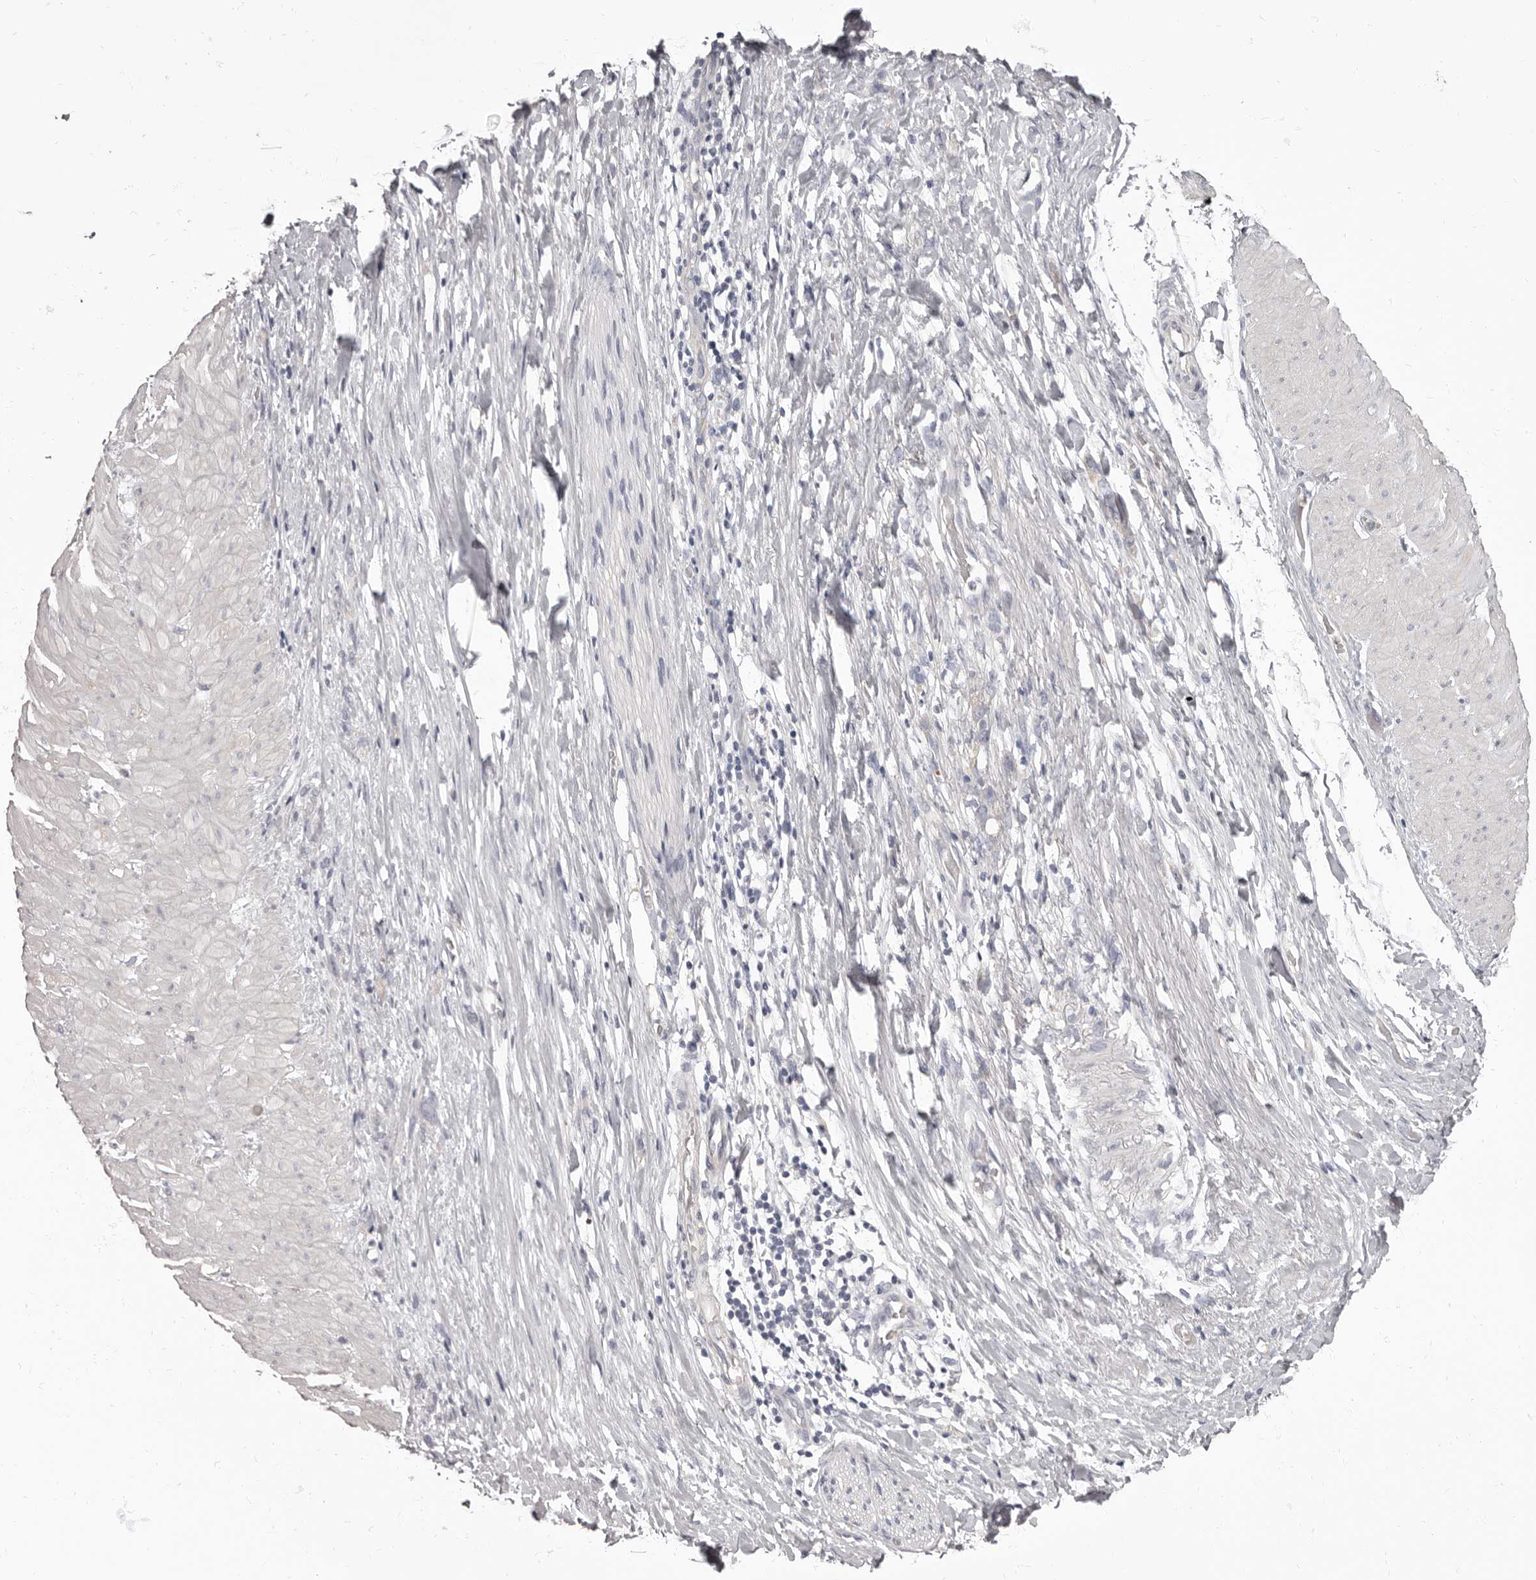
{"staining": {"intensity": "negative", "quantity": "none", "location": "none"}, "tissue": "stomach cancer", "cell_type": "Tumor cells", "image_type": "cancer", "snomed": [{"axis": "morphology", "description": "Adenocarcinoma, NOS"}, {"axis": "topography", "description": "Stomach"}], "caption": "Protein analysis of stomach cancer (adenocarcinoma) shows no significant expression in tumor cells. (DAB immunohistochemistry (IHC) visualized using brightfield microscopy, high magnification).", "gene": "APEH", "patient": {"sex": "female", "age": 76}}